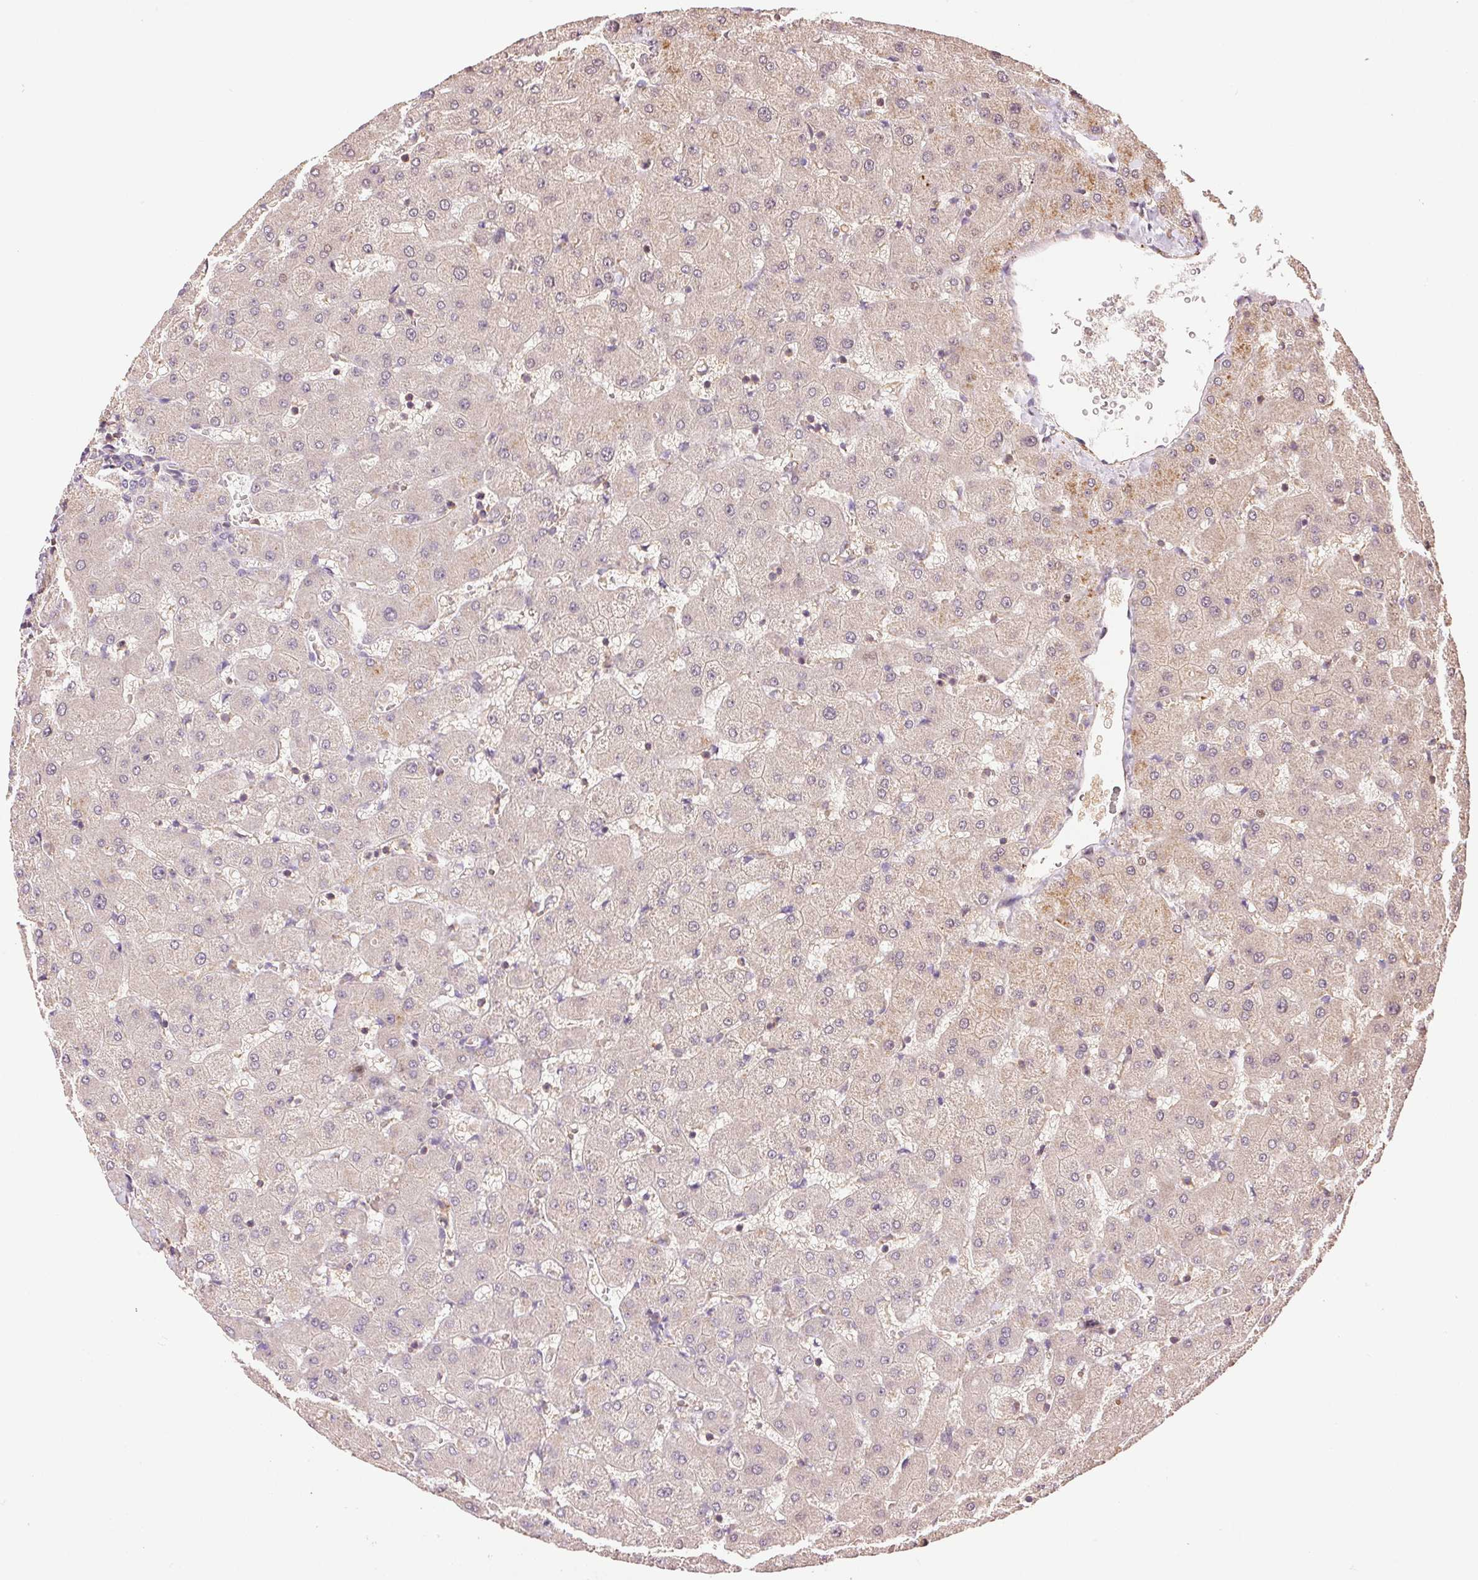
{"staining": {"intensity": "weak", "quantity": "<25%", "location": "cytoplasmic/membranous"}, "tissue": "liver", "cell_type": "Cholangiocytes", "image_type": "normal", "snomed": [{"axis": "morphology", "description": "Normal tissue, NOS"}, {"axis": "topography", "description": "Liver"}], "caption": "Liver stained for a protein using IHC reveals no positivity cholangiocytes.", "gene": "TMEM253", "patient": {"sex": "female", "age": 63}}